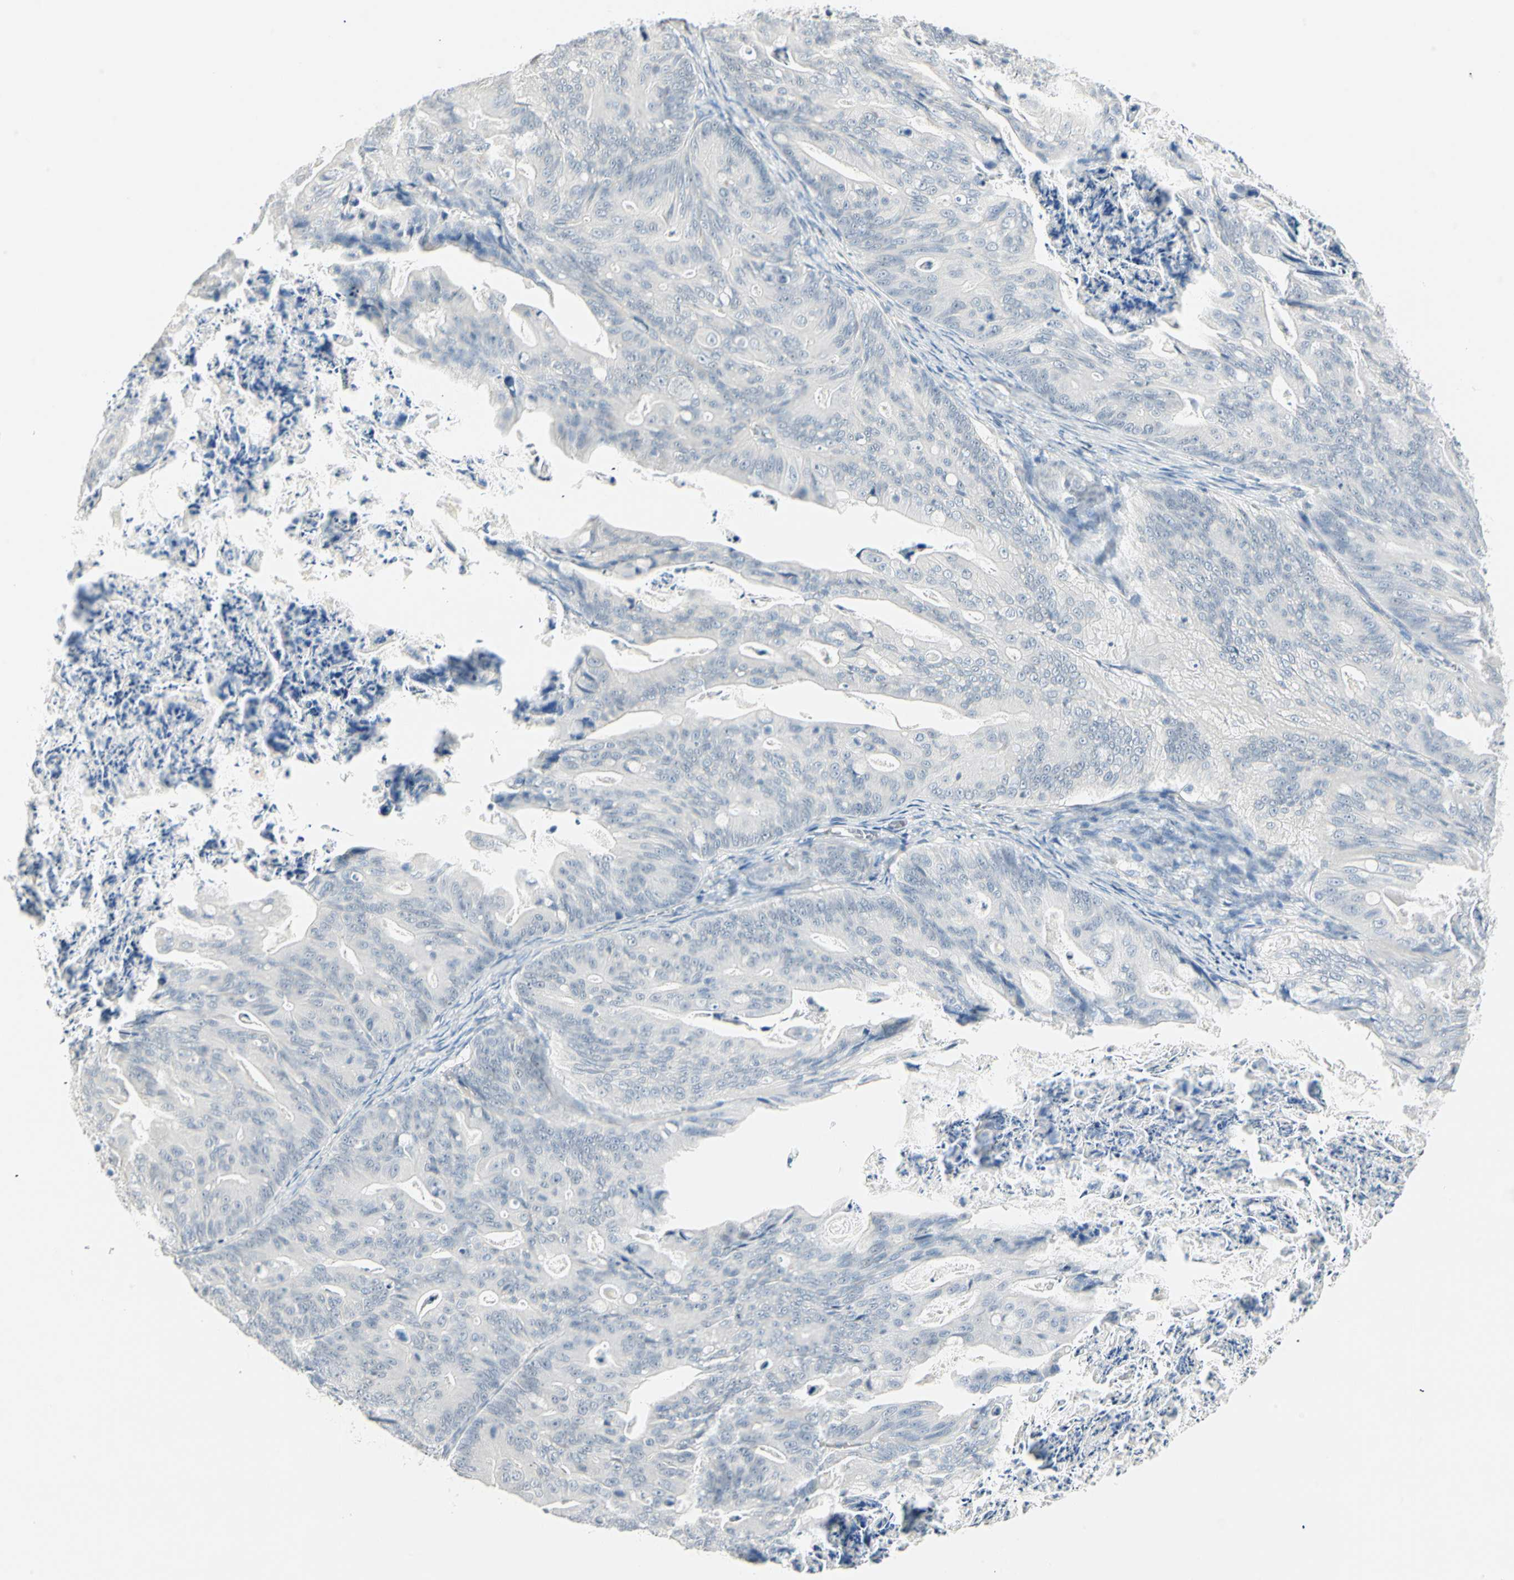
{"staining": {"intensity": "negative", "quantity": "none", "location": "none"}, "tissue": "ovarian cancer", "cell_type": "Tumor cells", "image_type": "cancer", "snomed": [{"axis": "morphology", "description": "Cystadenocarcinoma, mucinous, NOS"}, {"axis": "topography", "description": "Ovary"}], "caption": "IHC of ovarian cancer reveals no expression in tumor cells.", "gene": "MLLT10", "patient": {"sex": "female", "age": 37}}